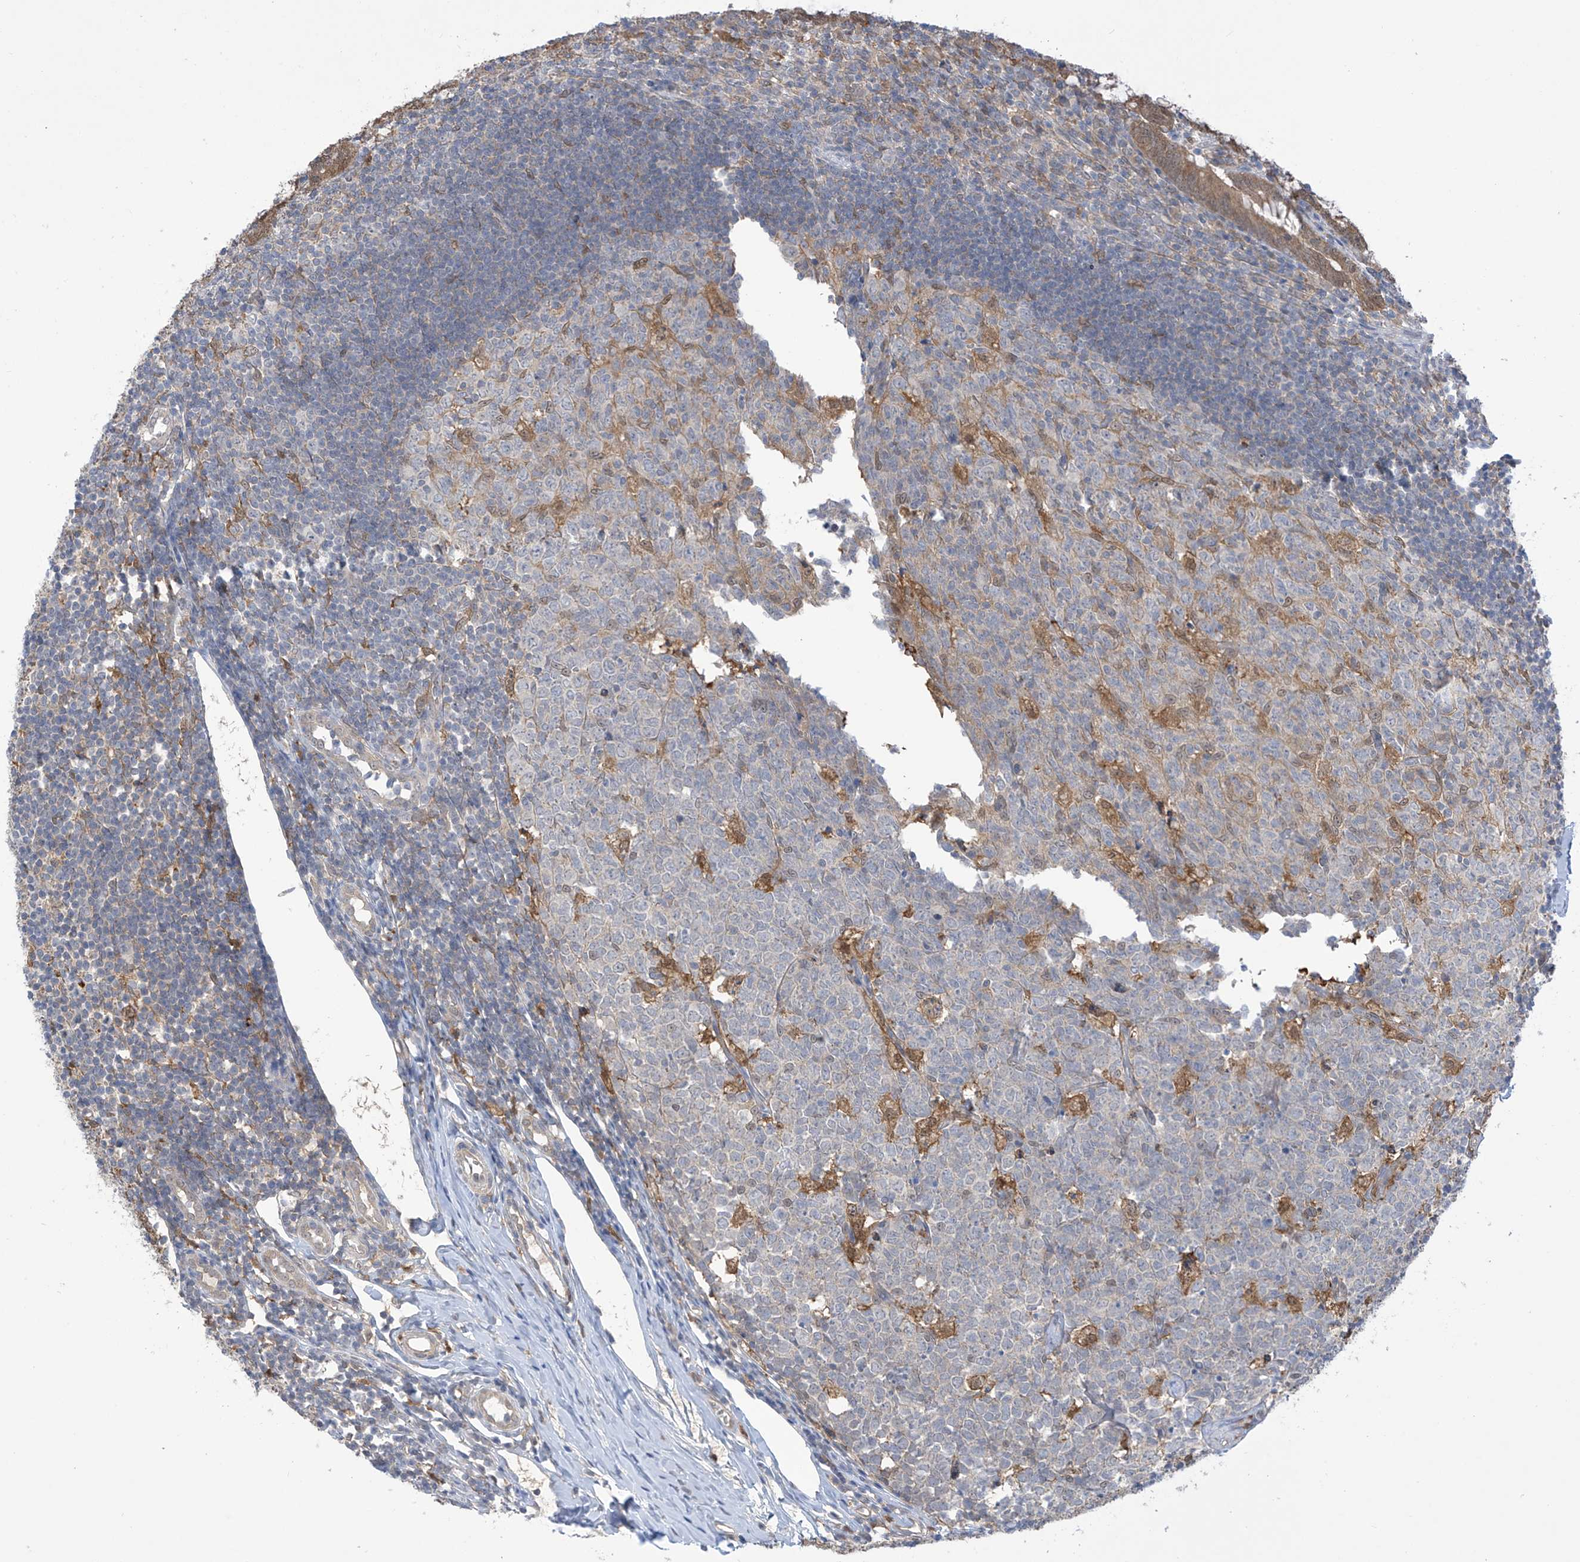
{"staining": {"intensity": "moderate", "quantity": ">75%", "location": "cytoplasmic/membranous"}, "tissue": "appendix", "cell_type": "Glandular cells", "image_type": "normal", "snomed": [{"axis": "morphology", "description": "Normal tissue, NOS"}, {"axis": "topography", "description": "Appendix"}], "caption": "Glandular cells demonstrate medium levels of moderate cytoplasmic/membranous expression in about >75% of cells in normal human appendix.", "gene": "IDH1", "patient": {"sex": "male", "age": 14}}